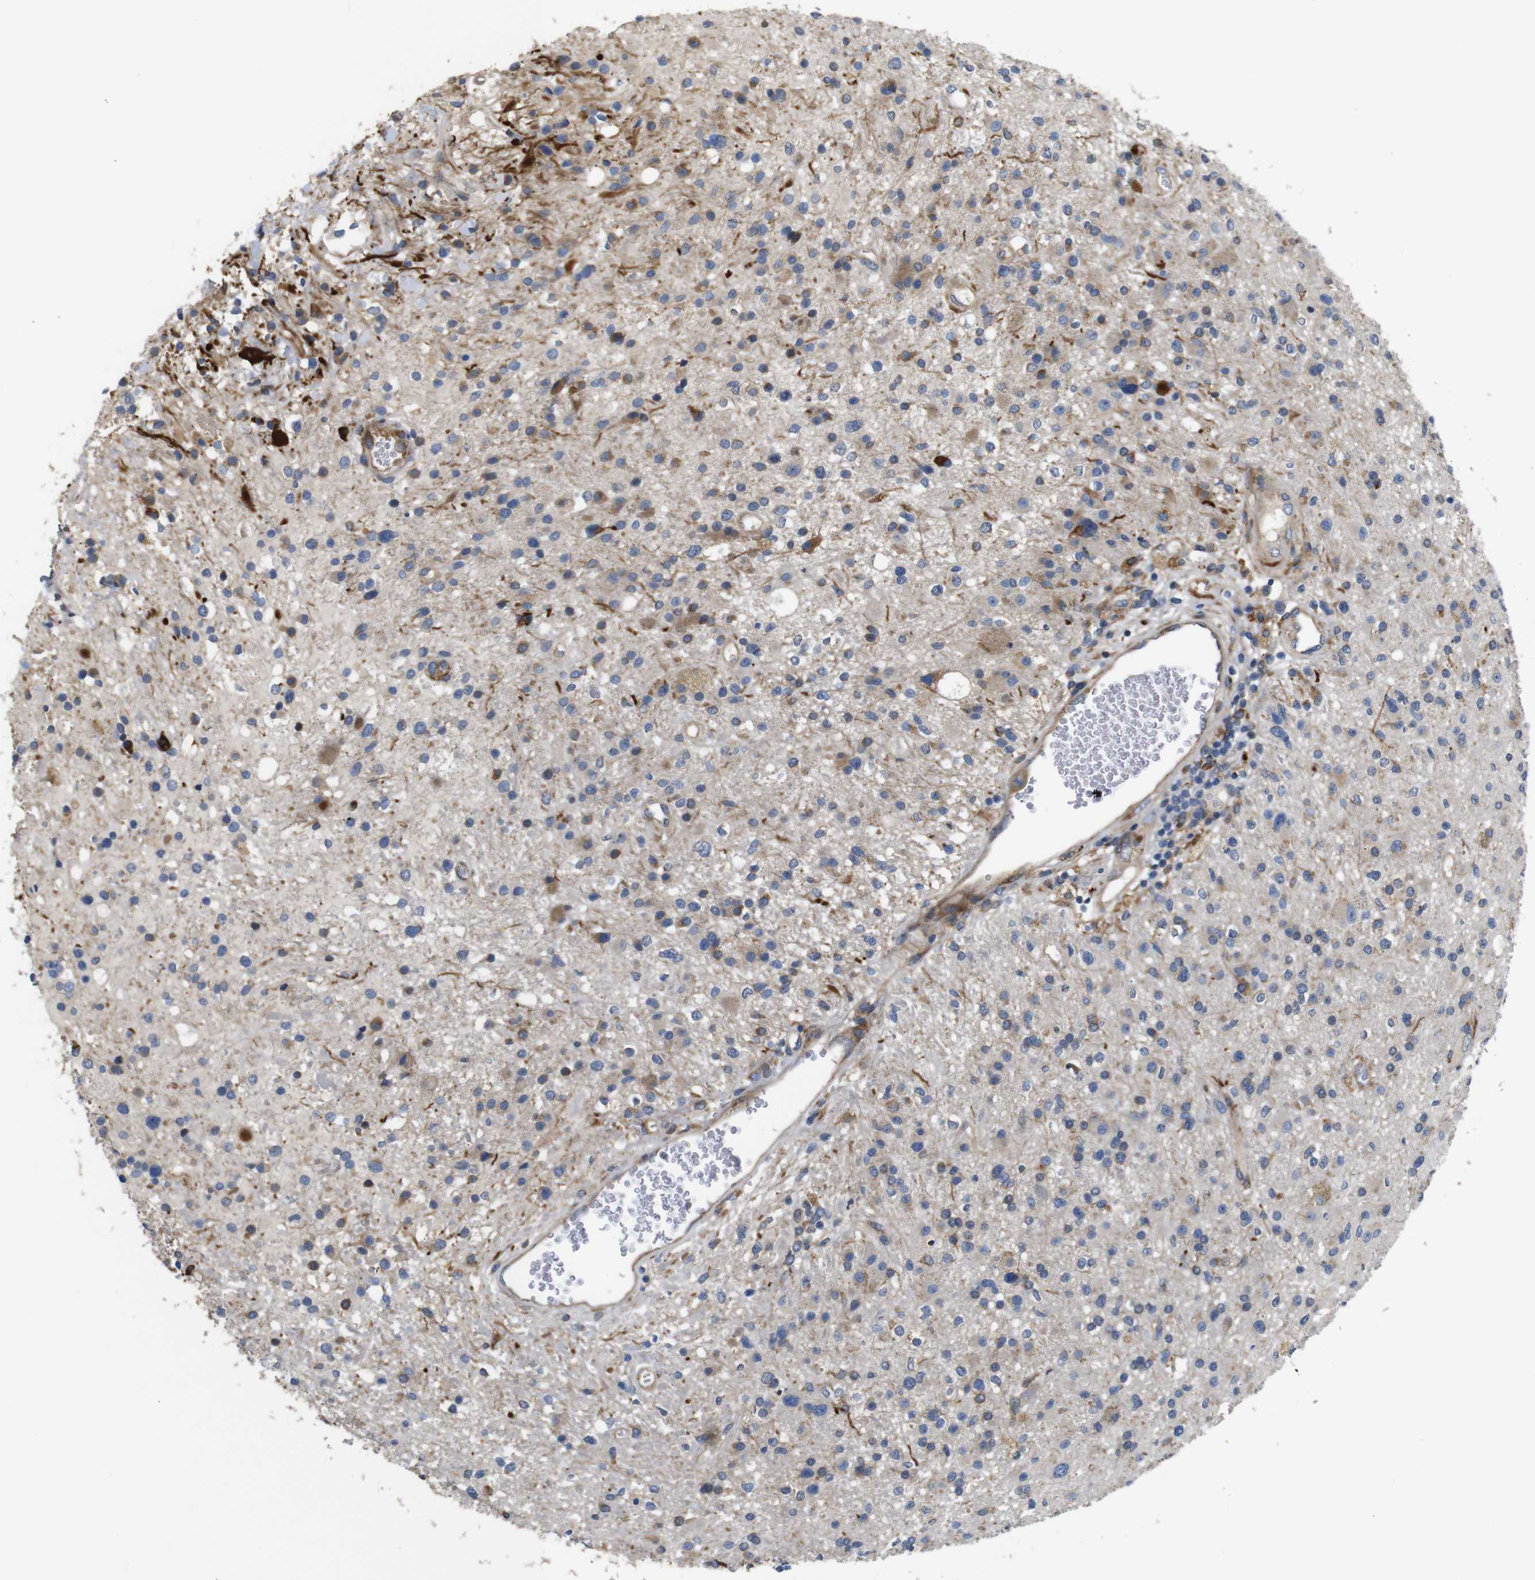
{"staining": {"intensity": "moderate", "quantity": "<25%", "location": "cytoplasmic/membranous"}, "tissue": "glioma", "cell_type": "Tumor cells", "image_type": "cancer", "snomed": [{"axis": "morphology", "description": "Glioma, malignant, High grade"}, {"axis": "topography", "description": "Brain"}], "caption": "Moderate cytoplasmic/membranous staining is appreciated in about <25% of tumor cells in glioma.", "gene": "UBE2G2", "patient": {"sex": "male", "age": 33}}